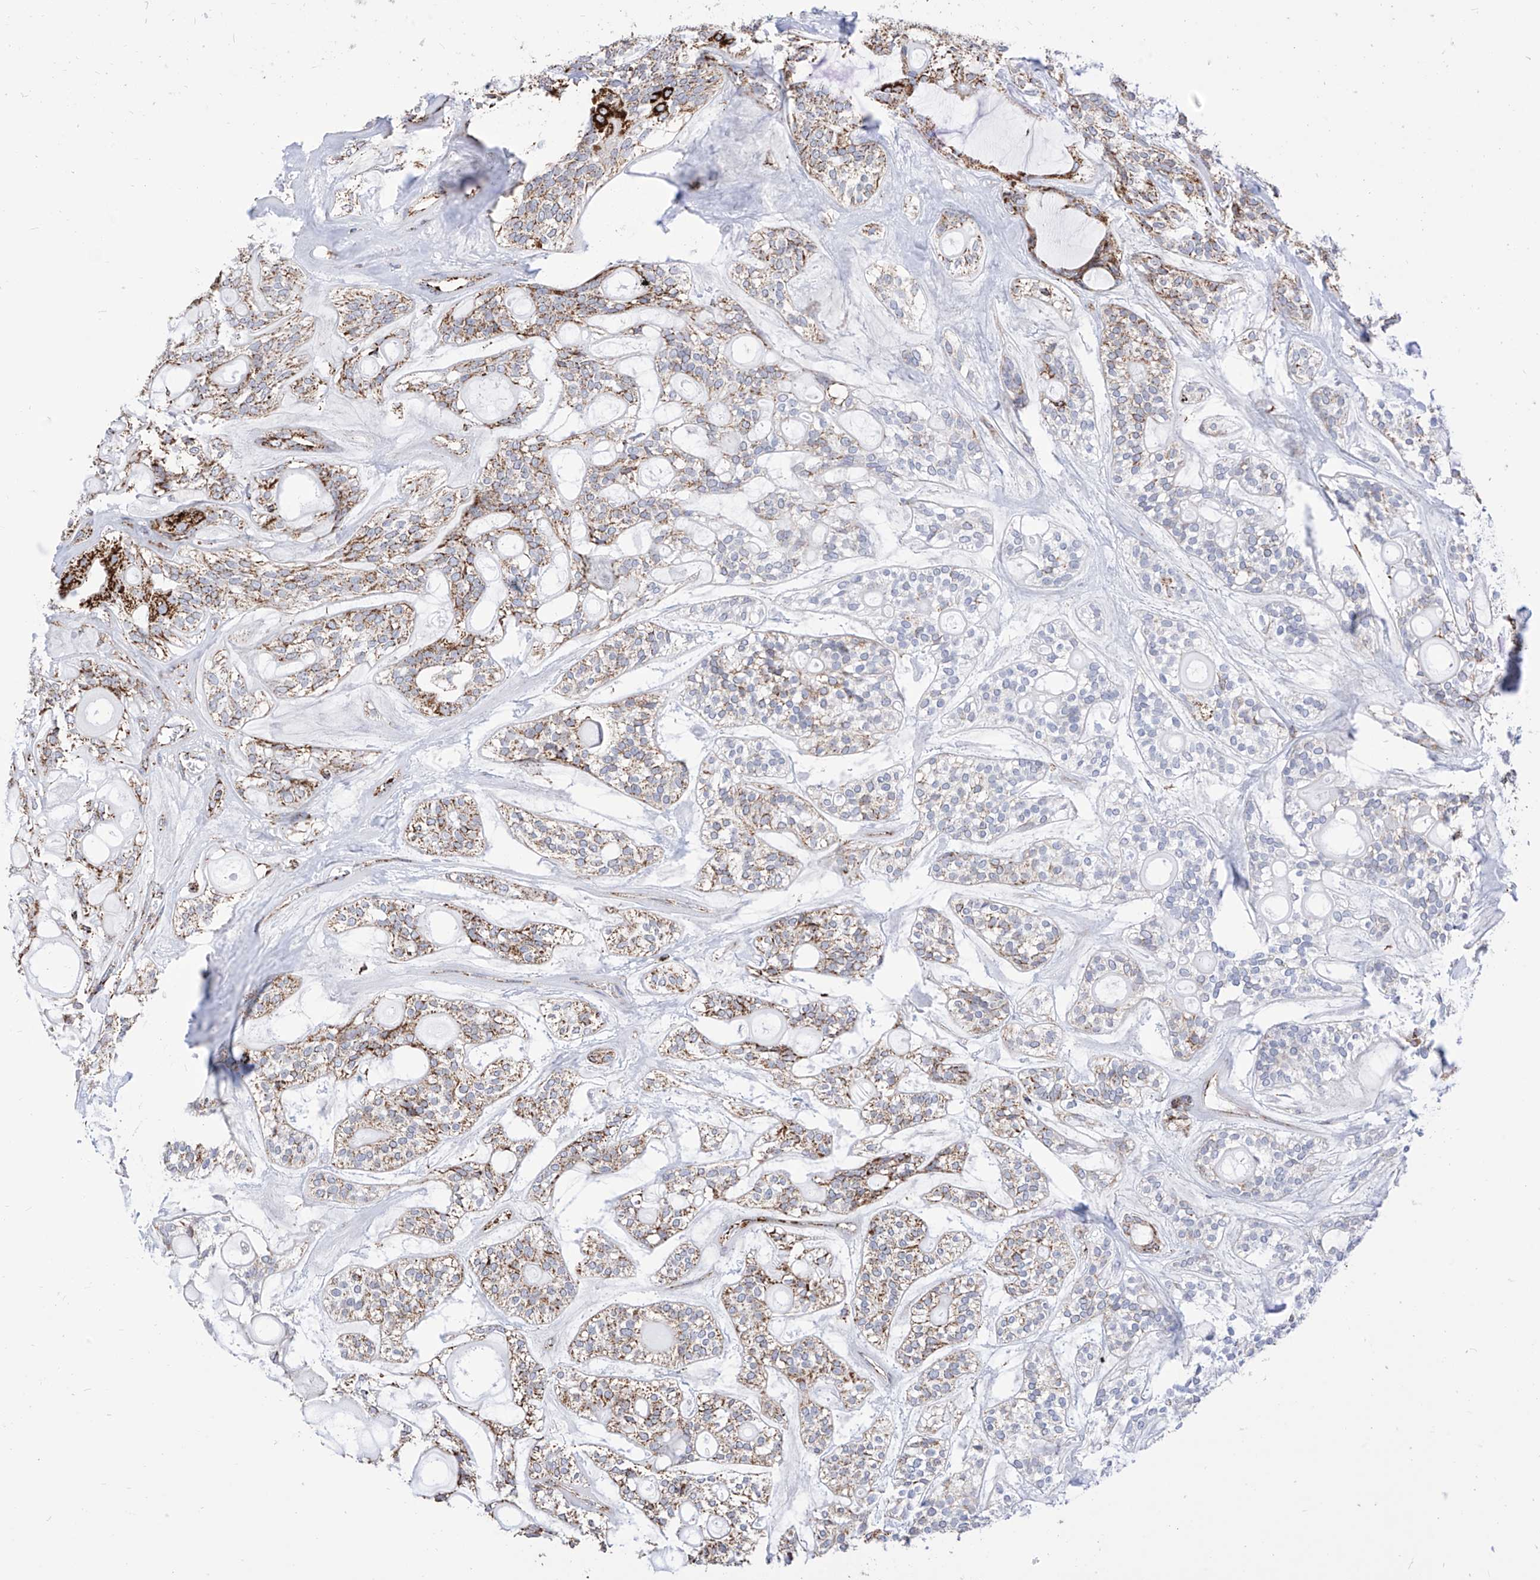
{"staining": {"intensity": "moderate", "quantity": "25%-75%", "location": "cytoplasmic/membranous"}, "tissue": "head and neck cancer", "cell_type": "Tumor cells", "image_type": "cancer", "snomed": [{"axis": "morphology", "description": "Adenocarcinoma, NOS"}, {"axis": "topography", "description": "Head-Neck"}], "caption": "Moderate cytoplasmic/membranous positivity for a protein is present in about 25%-75% of tumor cells of head and neck cancer (adenocarcinoma) using IHC.", "gene": "COX5B", "patient": {"sex": "male", "age": 66}}